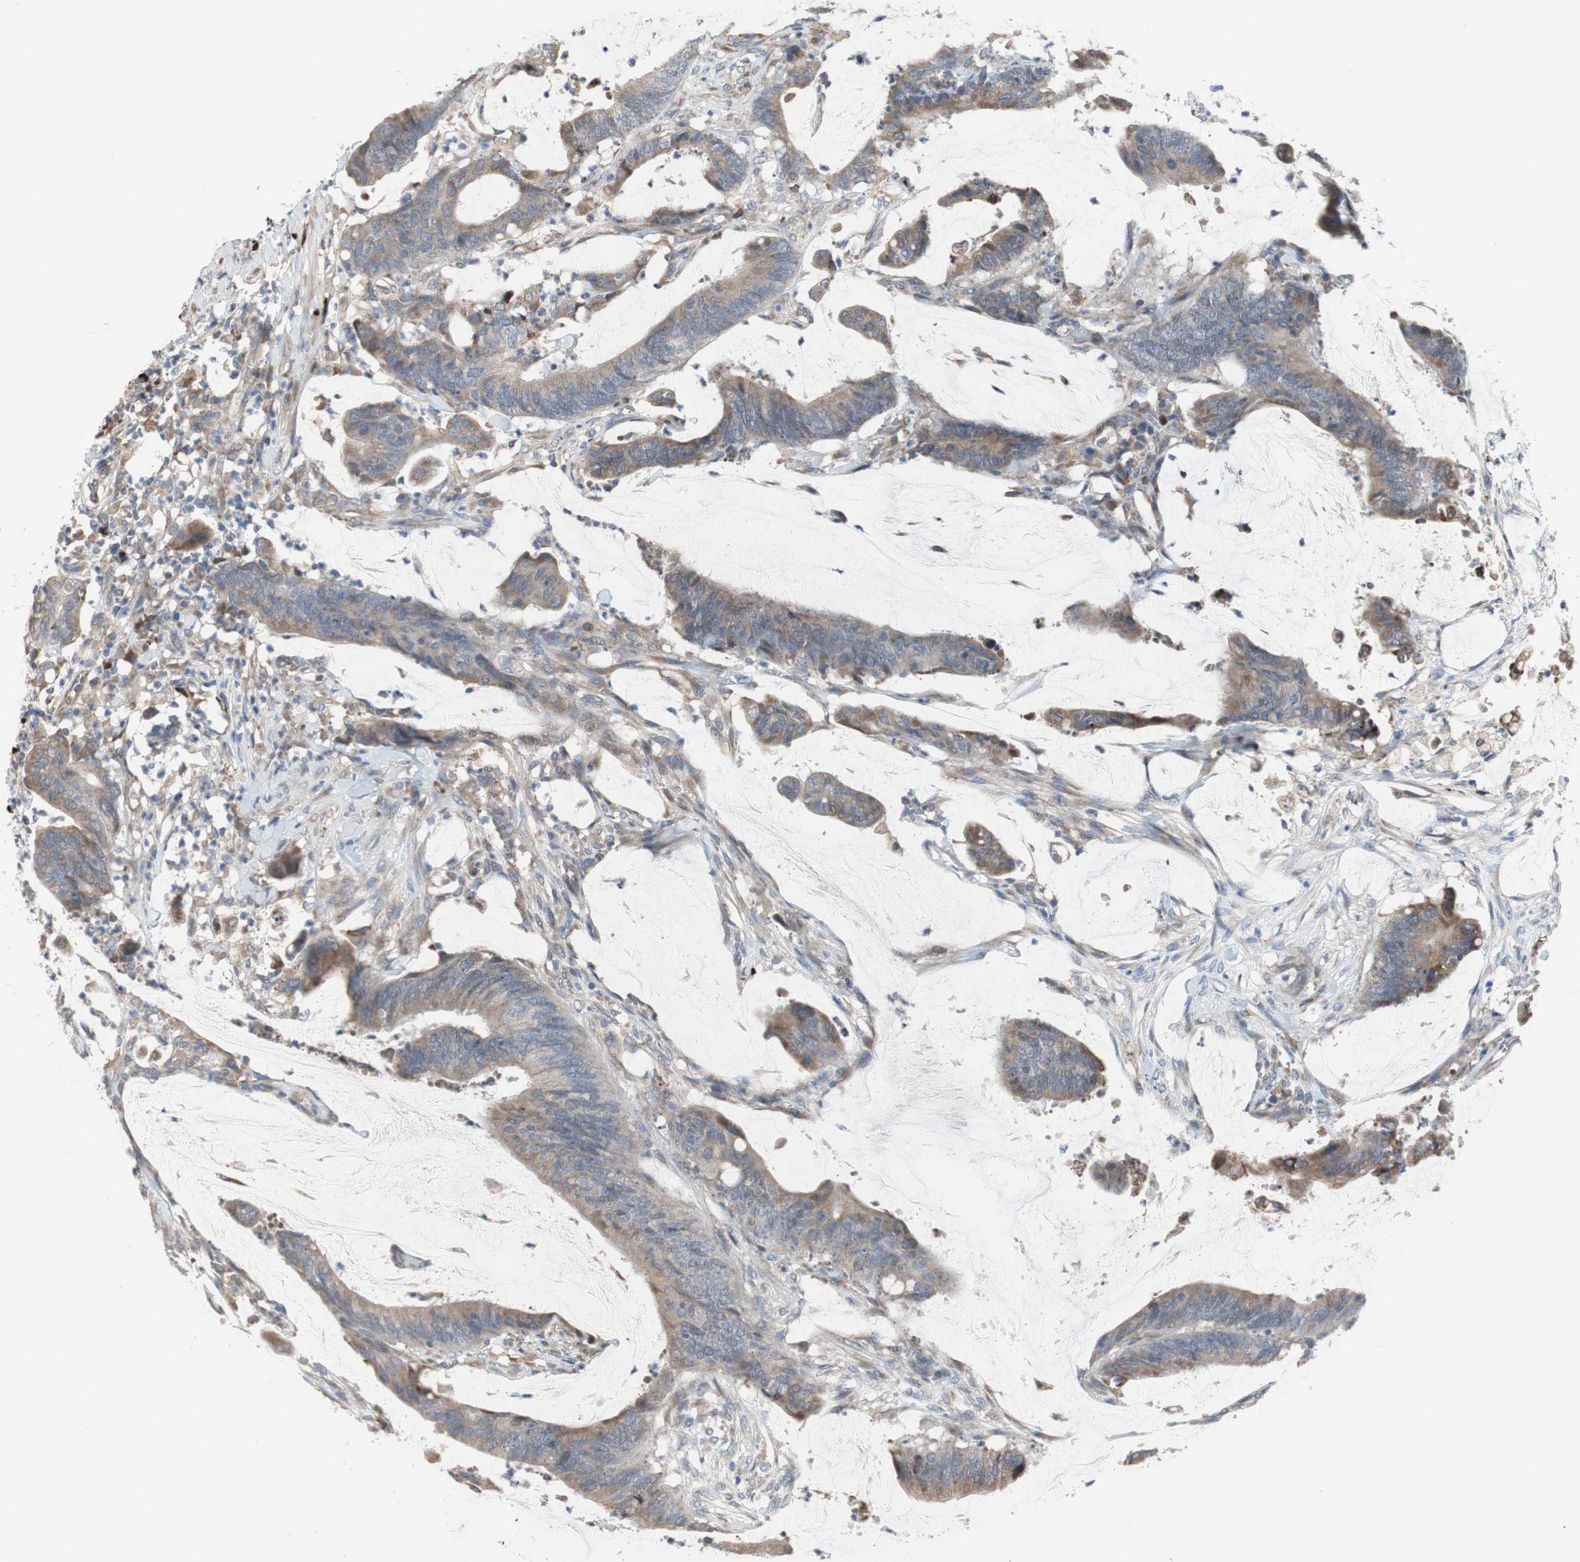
{"staining": {"intensity": "moderate", "quantity": ">75%", "location": "cytoplasmic/membranous"}, "tissue": "colorectal cancer", "cell_type": "Tumor cells", "image_type": "cancer", "snomed": [{"axis": "morphology", "description": "Adenocarcinoma, NOS"}, {"axis": "topography", "description": "Rectum"}], "caption": "There is medium levels of moderate cytoplasmic/membranous expression in tumor cells of colorectal cancer (adenocarcinoma), as demonstrated by immunohistochemical staining (brown color).", "gene": "TTC14", "patient": {"sex": "female", "age": 66}}